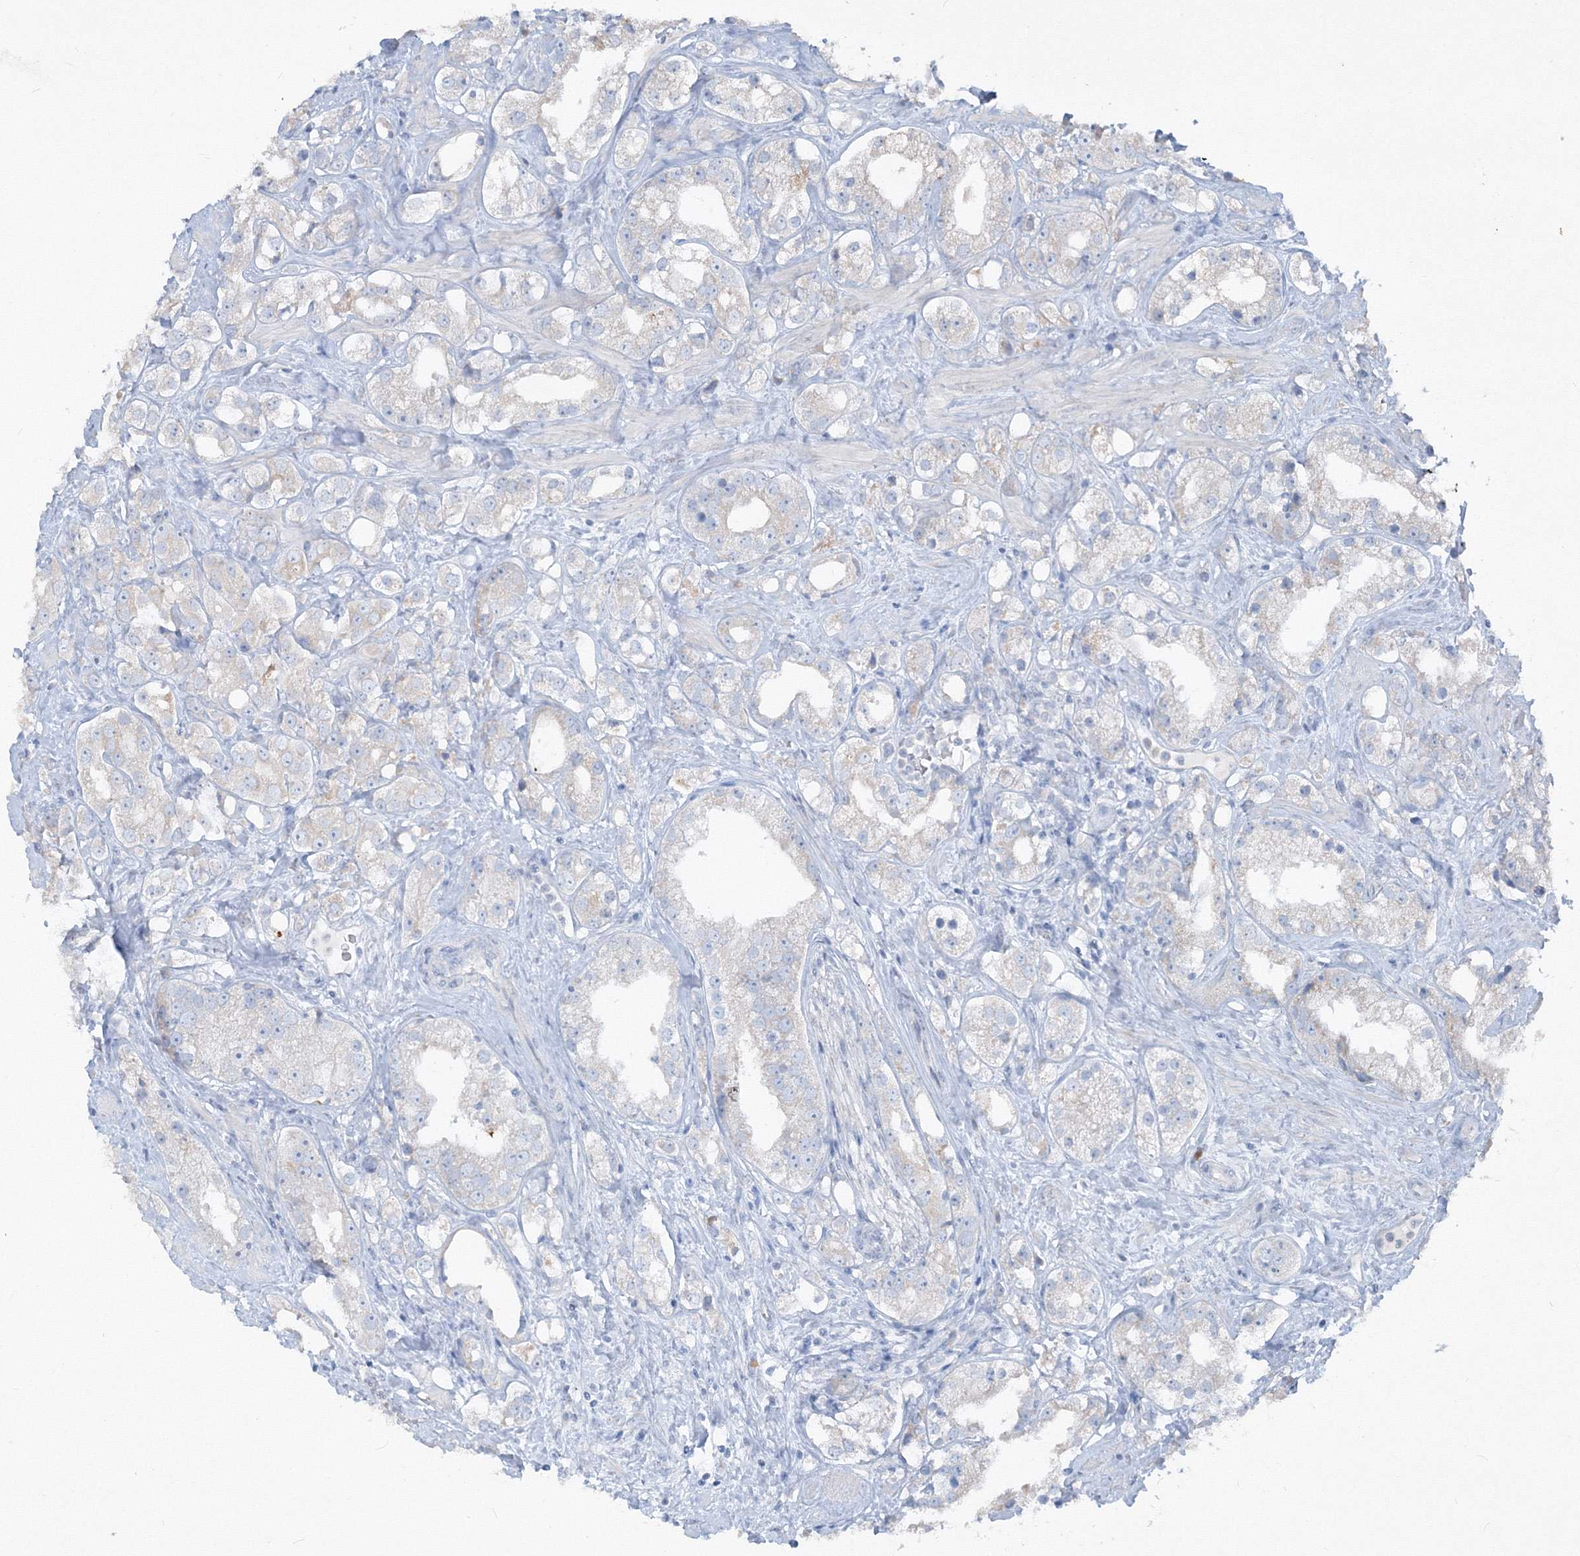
{"staining": {"intensity": "negative", "quantity": "none", "location": "none"}, "tissue": "prostate cancer", "cell_type": "Tumor cells", "image_type": "cancer", "snomed": [{"axis": "morphology", "description": "Adenocarcinoma, NOS"}, {"axis": "topography", "description": "Prostate"}], "caption": "IHC micrograph of neoplastic tissue: human prostate adenocarcinoma stained with DAB (3,3'-diaminobenzidine) exhibits no significant protein positivity in tumor cells.", "gene": "IFNAR1", "patient": {"sex": "male", "age": 79}}